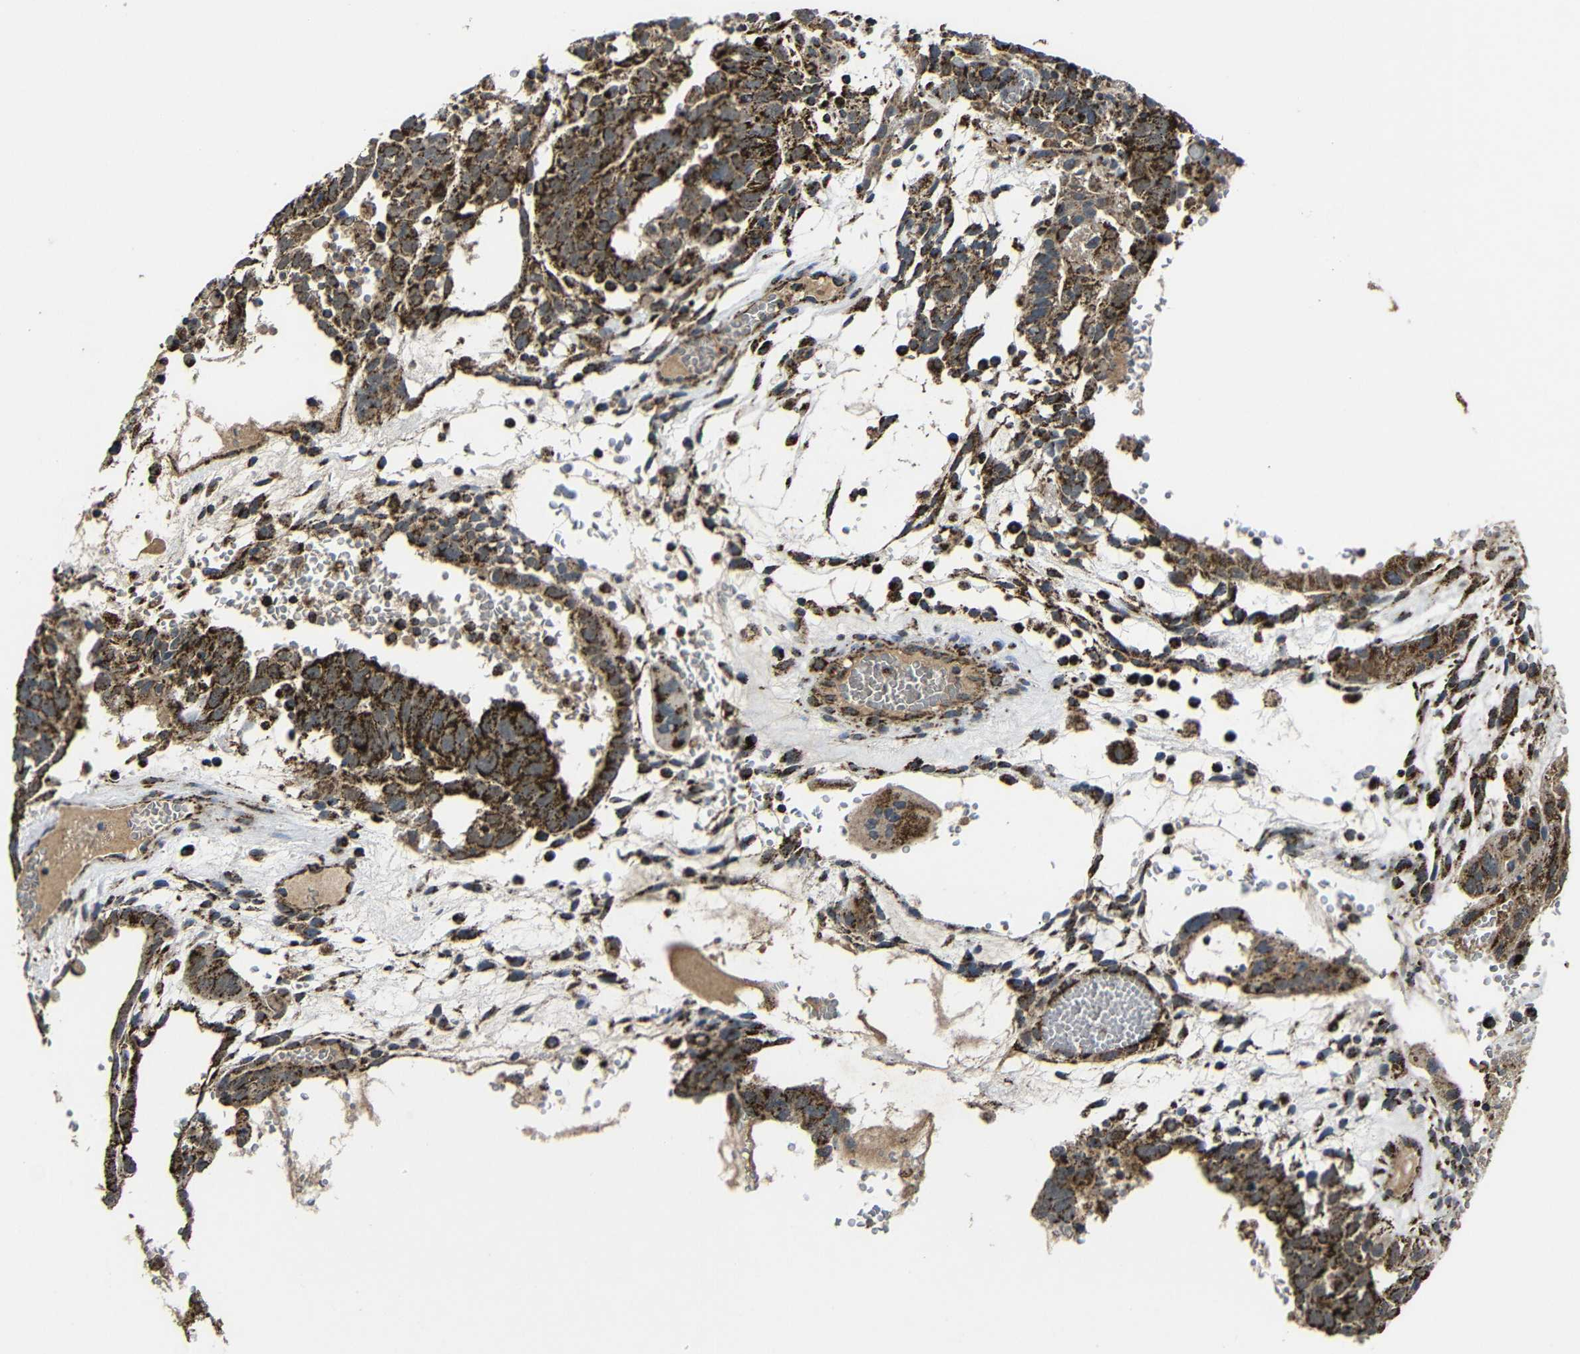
{"staining": {"intensity": "strong", "quantity": ">75%", "location": "cytoplasmic/membranous"}, "tissue": "testis cancer", "cell_type": "Tumor cells", "image_type": "cancer", "snomed": [{"axis": "morphology", "description": "Seminoma, NOS"}, {"axis": "morphology", "description": "Carcinoma, Embryonal, NOS"}, {"axis": "topography", "description": "Testis"}], "caption": "Immunohistochemistry (DAB (3,3'-diaminobenzidine)) staining of testis seminoma displays strong cytoplasmic/membranous protein staining in approximately >75% of tumor cells.", "gene": "ATP5F1A", "patient": {"sex": "male", "age": 52}}